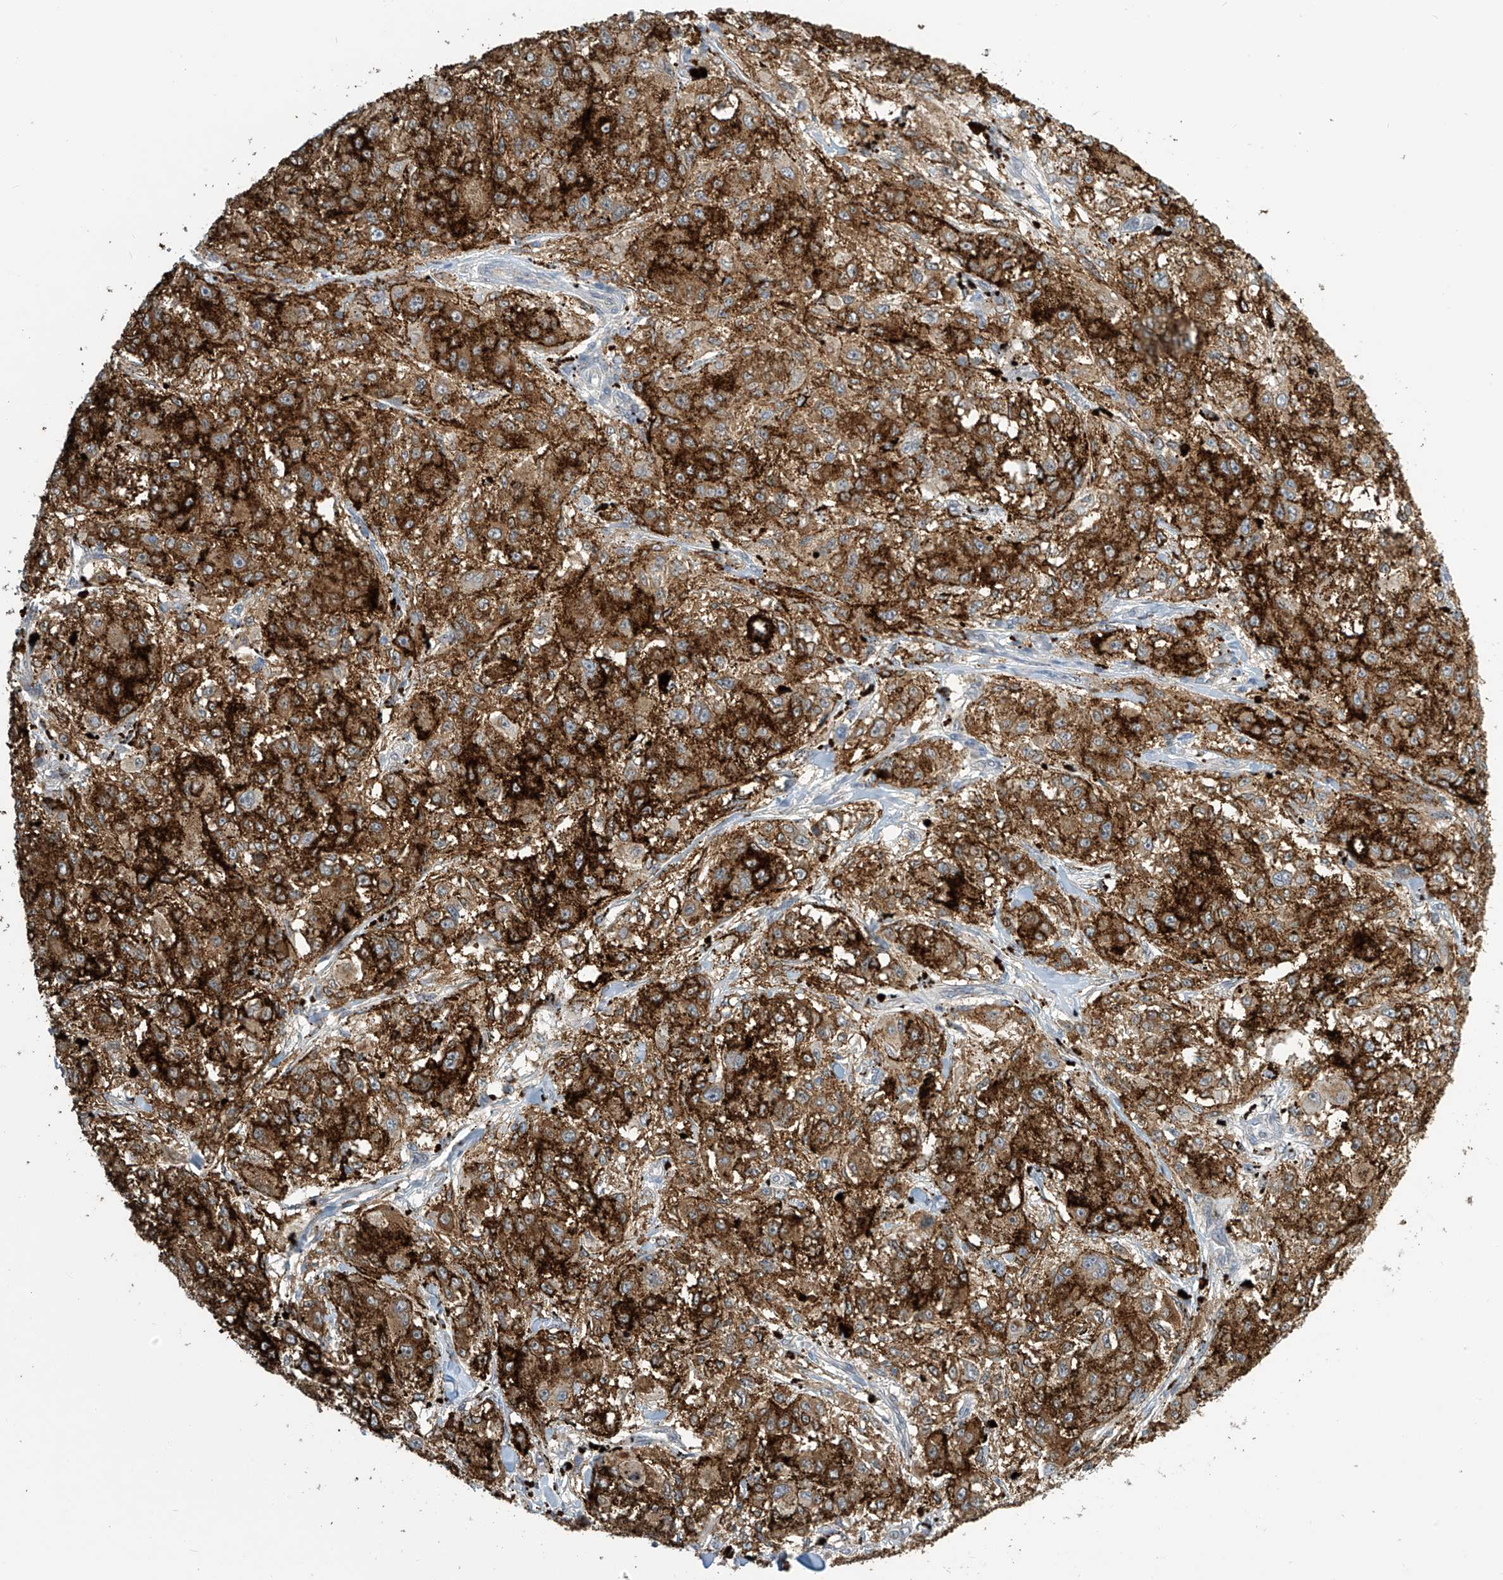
{"staining": {"intensity": "strong", "quantity": ">75%", "location": "cytoplasmic/membranous"}, "tissue": "melanoma", "cell_type": "Tumor cells", "image_type": "cancer", "snomed": [{"axis": "morphology", "description": "Necrosis, NOS"}, {"axis": "morphology", "description": "Malignant melanoma, NOS"}, {"axis": "topography", "description": "Skin"}], "caption": "Immunohistochemical staining of human melanoma reveals strong cytoplasmic/membranous protein staining in about >75% of tumor cells.", "gene": "IBA57", "patient": {"sex": "female", "age": 87}}